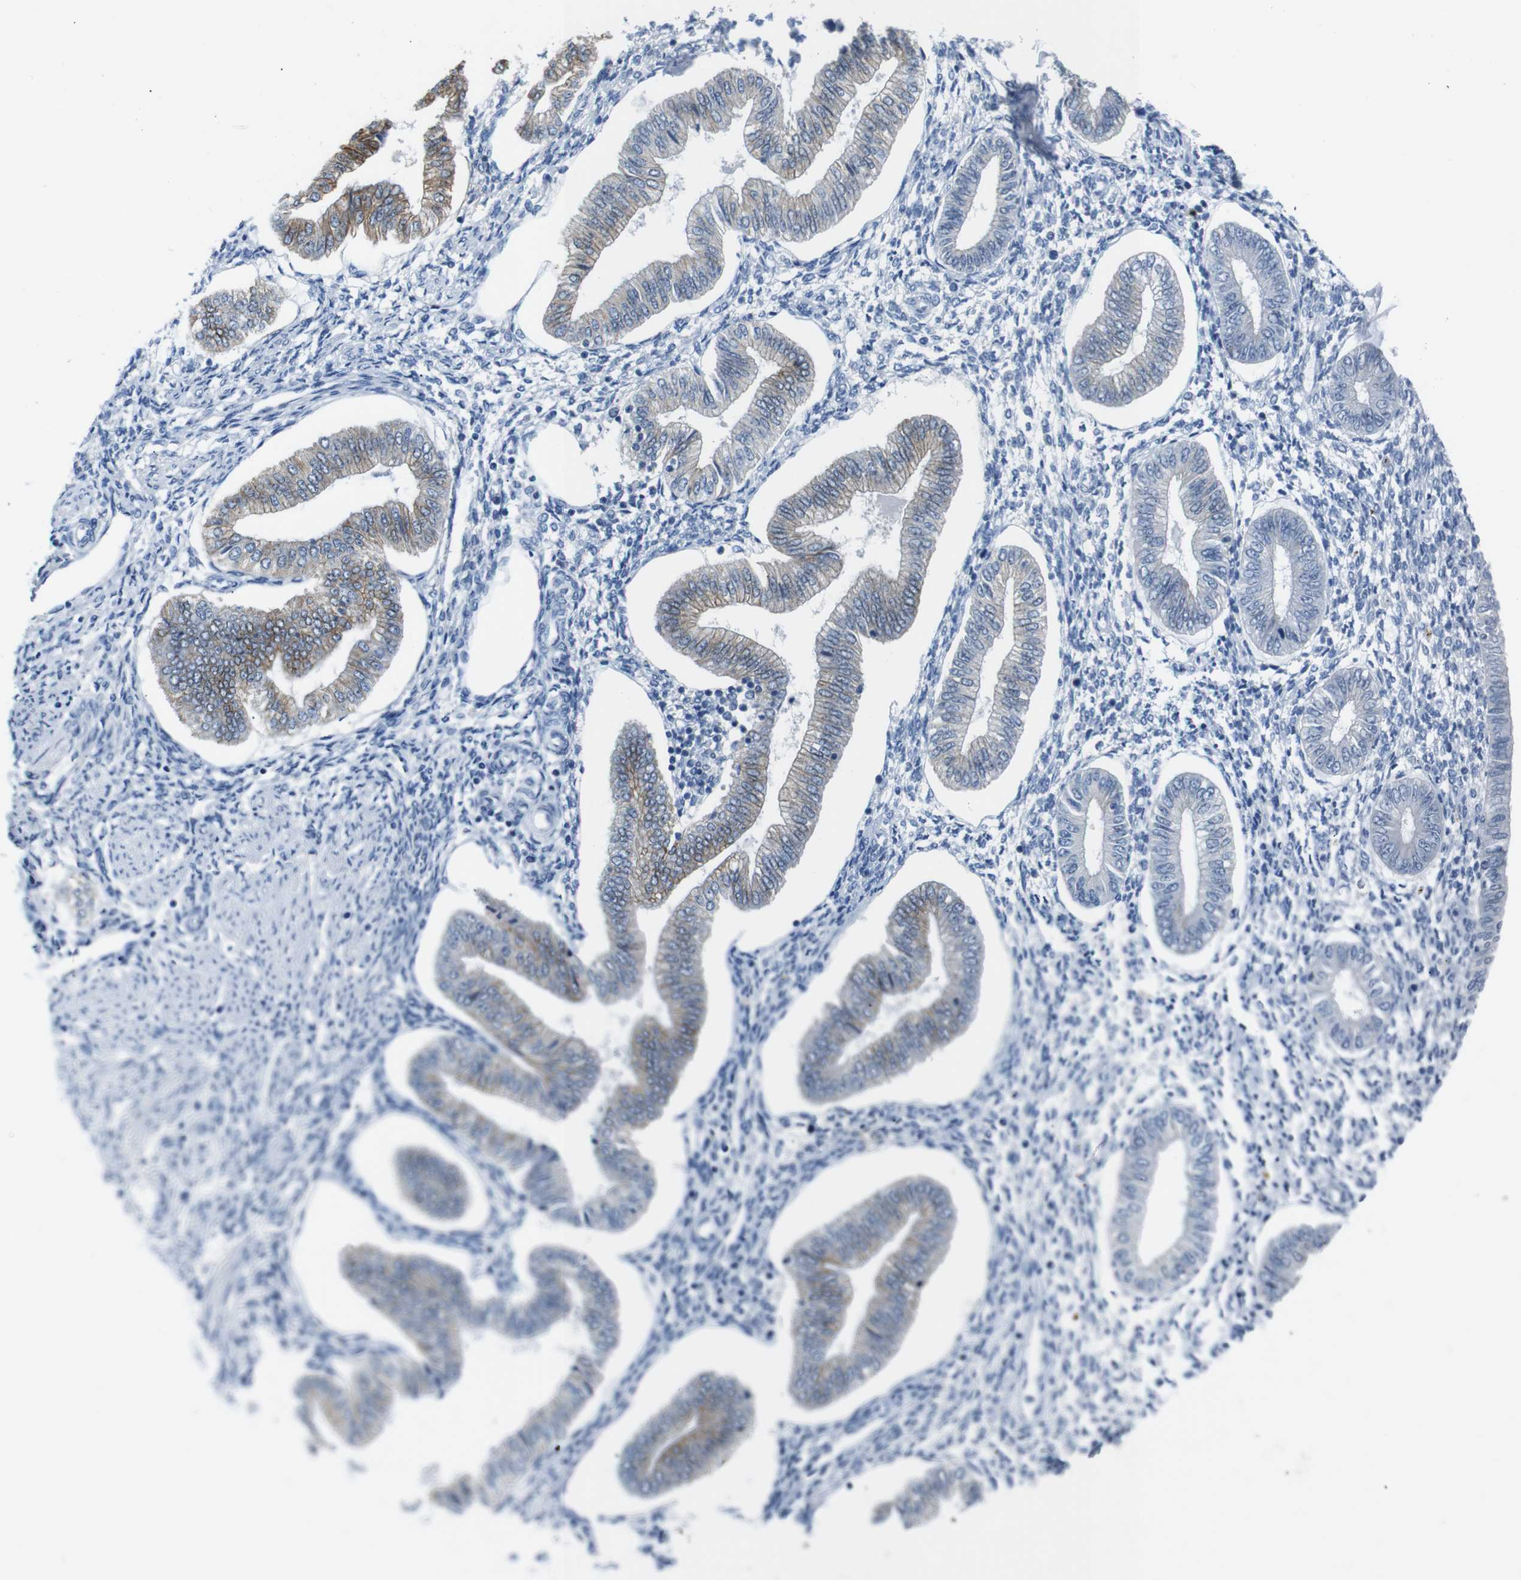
{"staining": {"intensity": "negative", "quantity": "none", "location": "none"}, "tissue": "endometrium", "cell_type": "Cells in endometrial stroma", "image_type": "normal", "snomed": [{"axis": "morphology", "description": "Normal tissue, NOS"}, {"axis": "topography", "description": "Endometrium"}], "caption": "Micrograph shows no significant protein positivity in cells in endometrial stroma of benign endometrium.", "gene": "ANK3", "patient": {"sex": "female", "age": 50}}